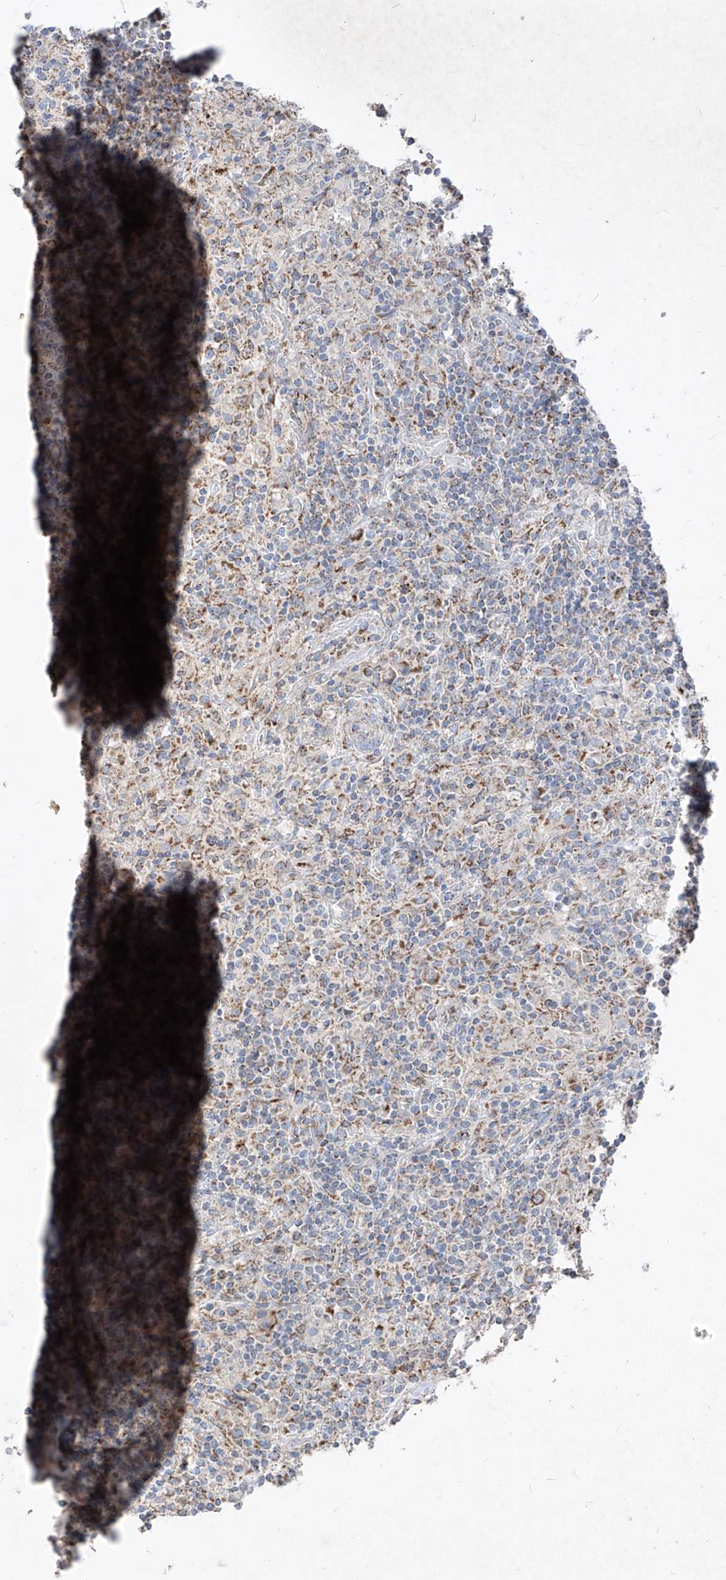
{"staining": {"intensity": "moderate", "quantity": ">75%", "location": "cytoplasmic/membranous"}, "tissue": "lymphoma", "cell_type": "Tumor cells", "image_type": "cancer", "snomed": [{"axis": "morphology", "description": "Hodgkin's disease, NOS"}, {"axis": "topography", "description": "Lymph node"}], "caption": "Tumor cells display medium levels of moderate cytoplasmic/membranous expression in approximately >75% of cells in lymphoma.", "gene": "ABCD3", "patient": {"sex": "male", "age": 70}}